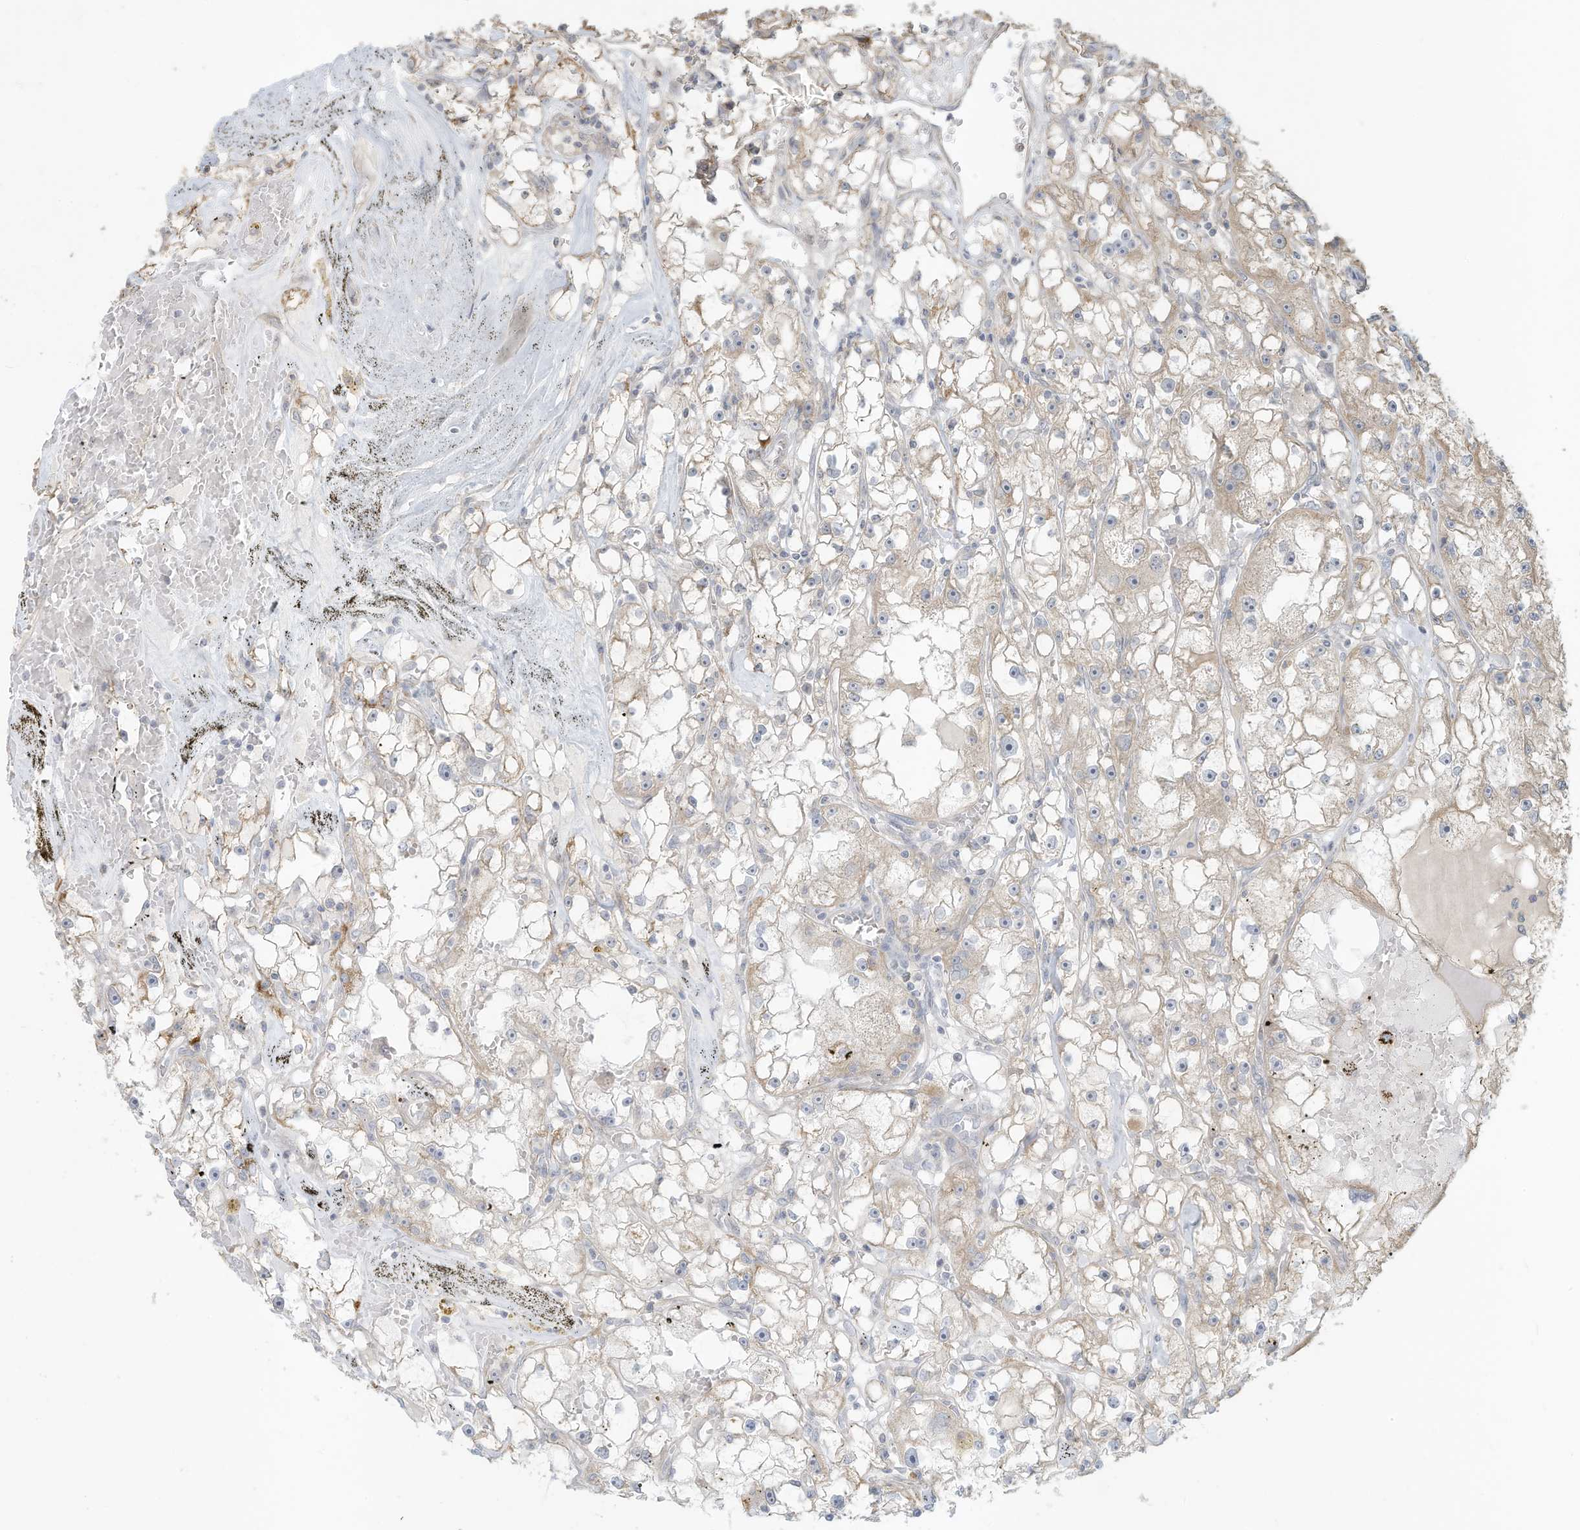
{"staining": {"intensity": "weak", "quantity": "25%-75%", "location": "cytoplasmic/membranous"}, "tissue": "renal cancer", "cell_type": "Tumor cells", "image_type": "cancer", "snomed": [{"axis": "morphology", "description": "Adenocarcinoma, NOS"}, {"axis": "topography", "description": "Kidney"}], "caption": "Renal cancer stained for a protein (brown) shows weak cytoplasmic/membranous positive expression in about 25%-75% of tumor cells.", "gene": "MAGIX", "patient": {"sex": "male", "age": 56}}